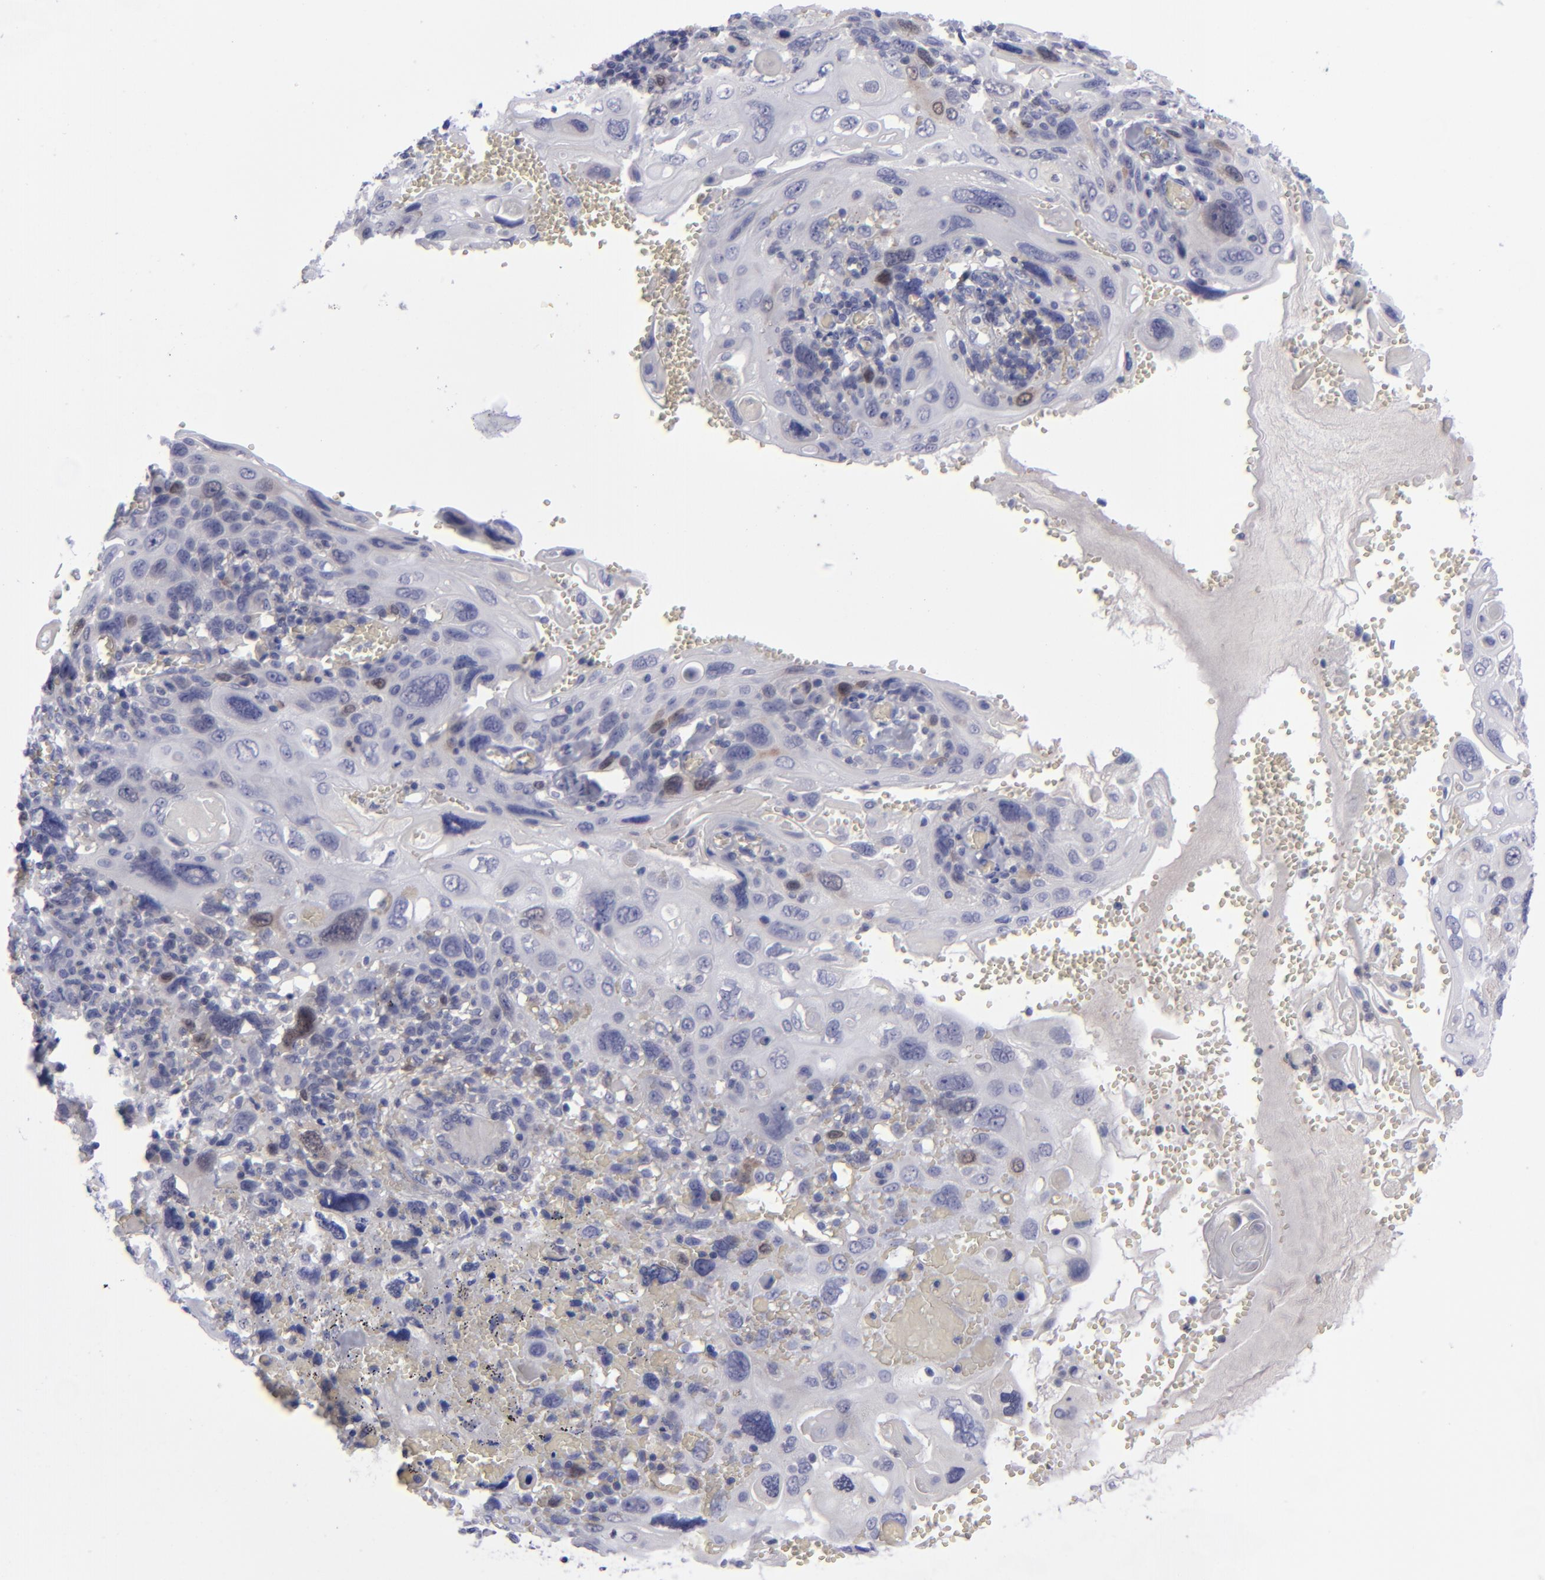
{"staining": {"intensity": "weak", "quantity": "<25%", "location": "nuclear"}, "tissue": "cervical cancer", "cell_type": "Tumor cells", "image_type": "cancer", "snomed": [{"axis": "morphology", "description": "Squamous cell carcinoma, NOS"}, {"axis": "topography", "description": "Cervix"}], "caption": "The photomicrograph demonstrates no significant positivity in tumor cells of cervical cancer.", "gene": "AURKA", "patient": {"sex": "female", "age": 54}}